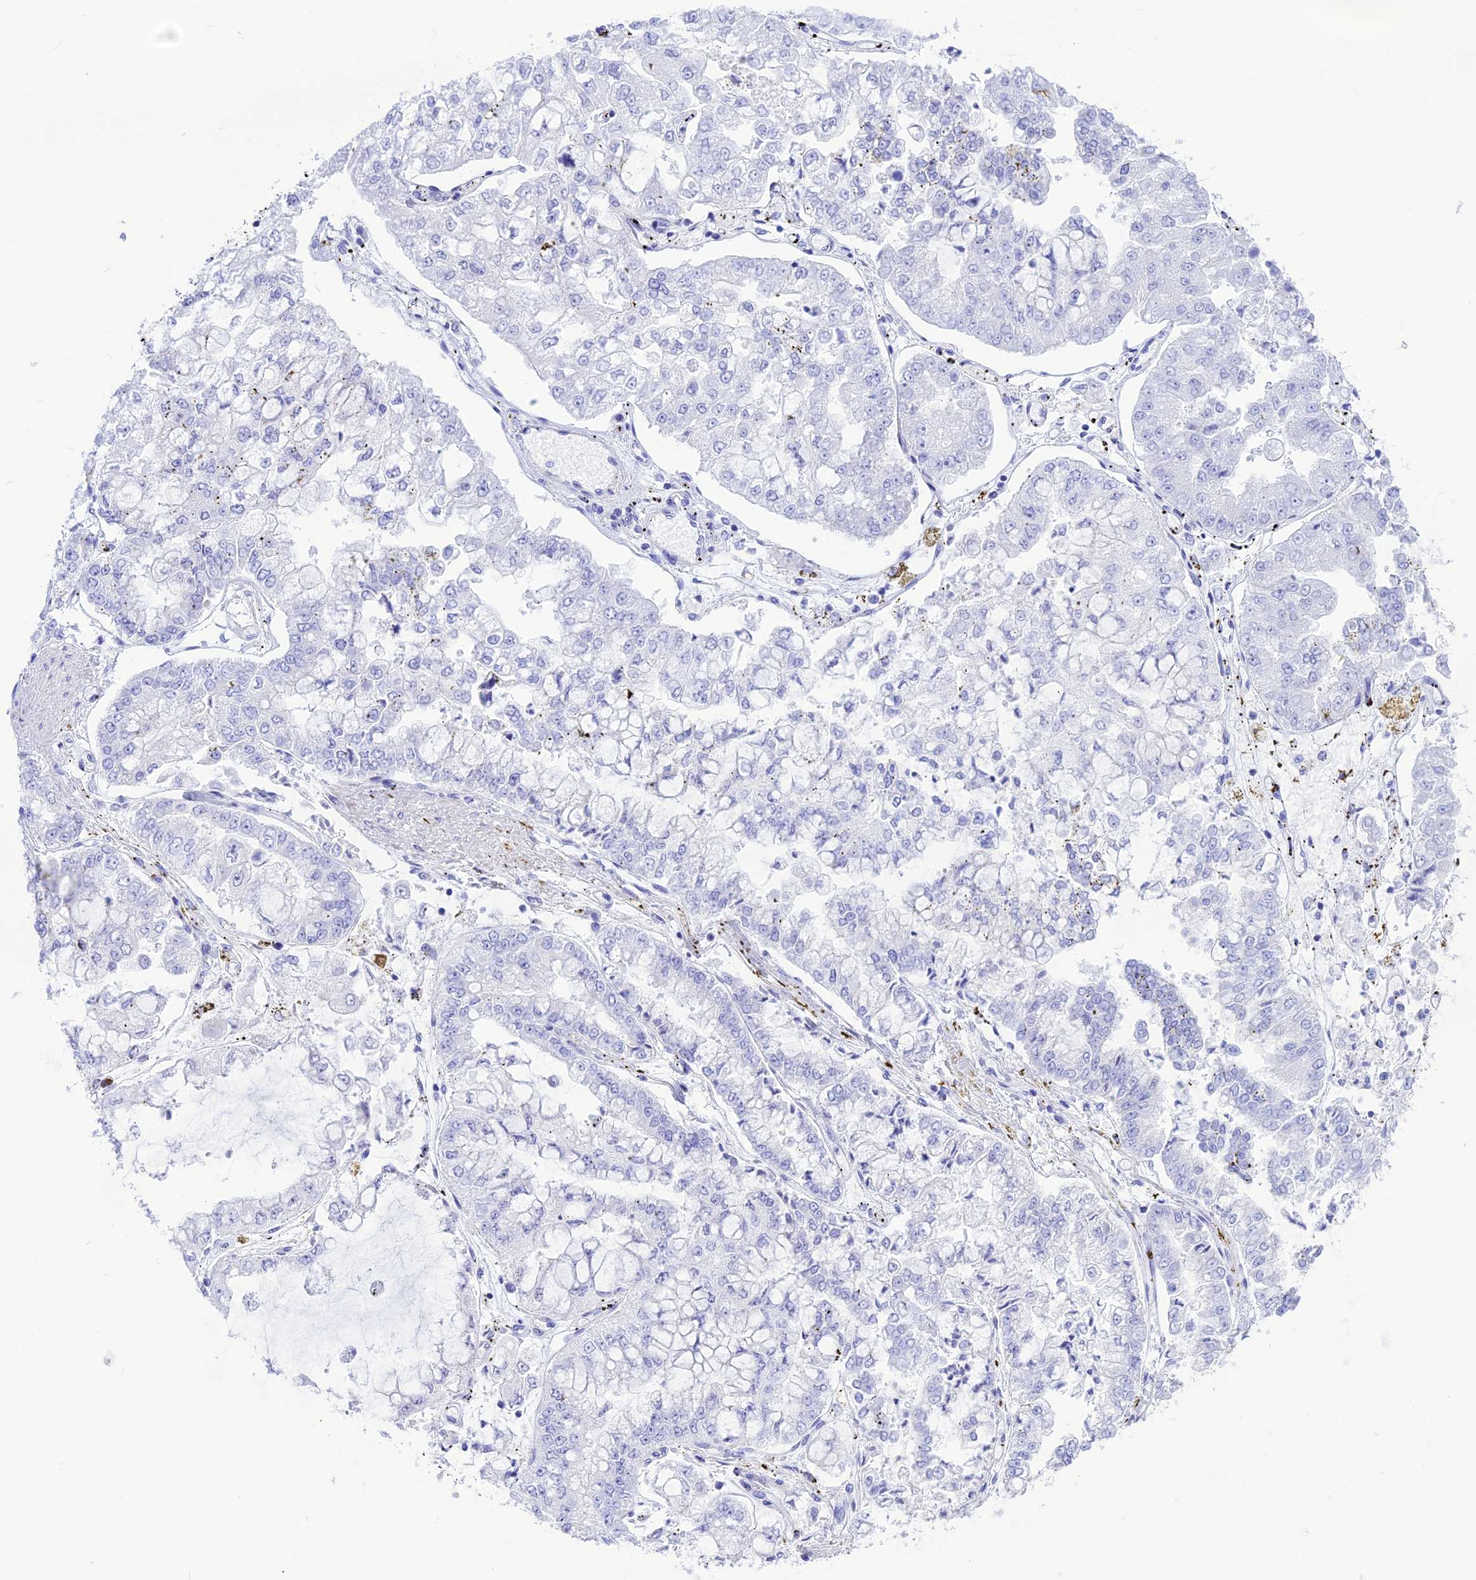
{"staining": {"intensity": "negative", "quantity": "none", "location": "none"}, "tissue": "stomach cancer", "cell_type": "Tumor cells", "image_type": "cancer", "snomed": [{"axis": "morphology", "description": "Adenocarcinoma, NOS"}, {"axis": "topography", "description": "Stomach"}], "caption": "The photomicrograph shows no significant expression in tumor cells of stomach adenocarcinoma.", "gene": "GLYATL1", "patient": {"sex": "male", "age": 76}}